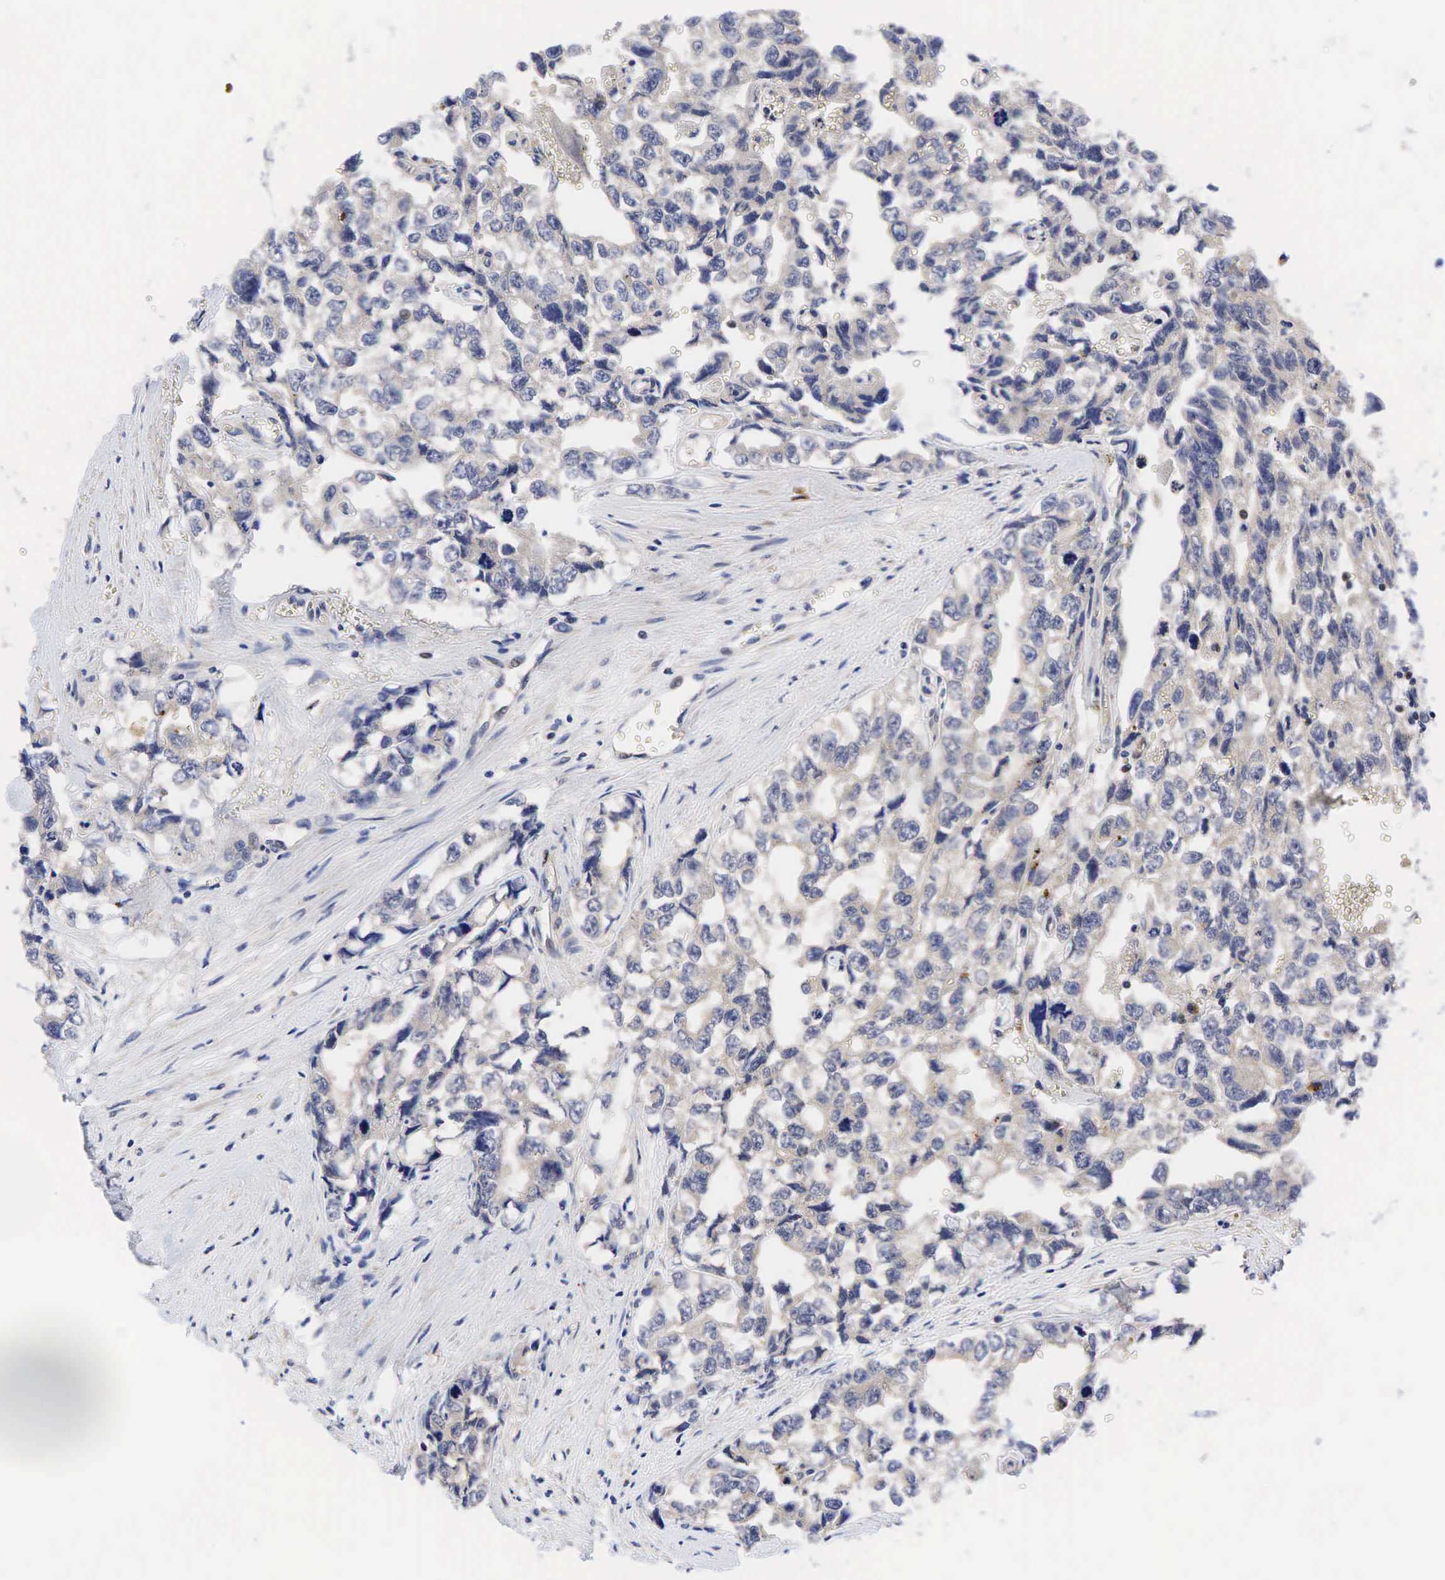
{"staining": {"intensity": "negative", "quantity": "none", "location": "none"}, "tissue": "testis cancer", "cell_type": "Tumor cells", "image_type": "cancer", "snomed": [{"axis": "morphology", "description": "Carcinoma, Embryonal, NOS"}, {"axis": "topography", "description": "Testis"}], "caption": "Immunohistochemistry of embryonal carcinoma (testis) demonstrates no expression in tumor cells.", "gene": "CCND1", "patient": {"sex": "male", "age": 31}}